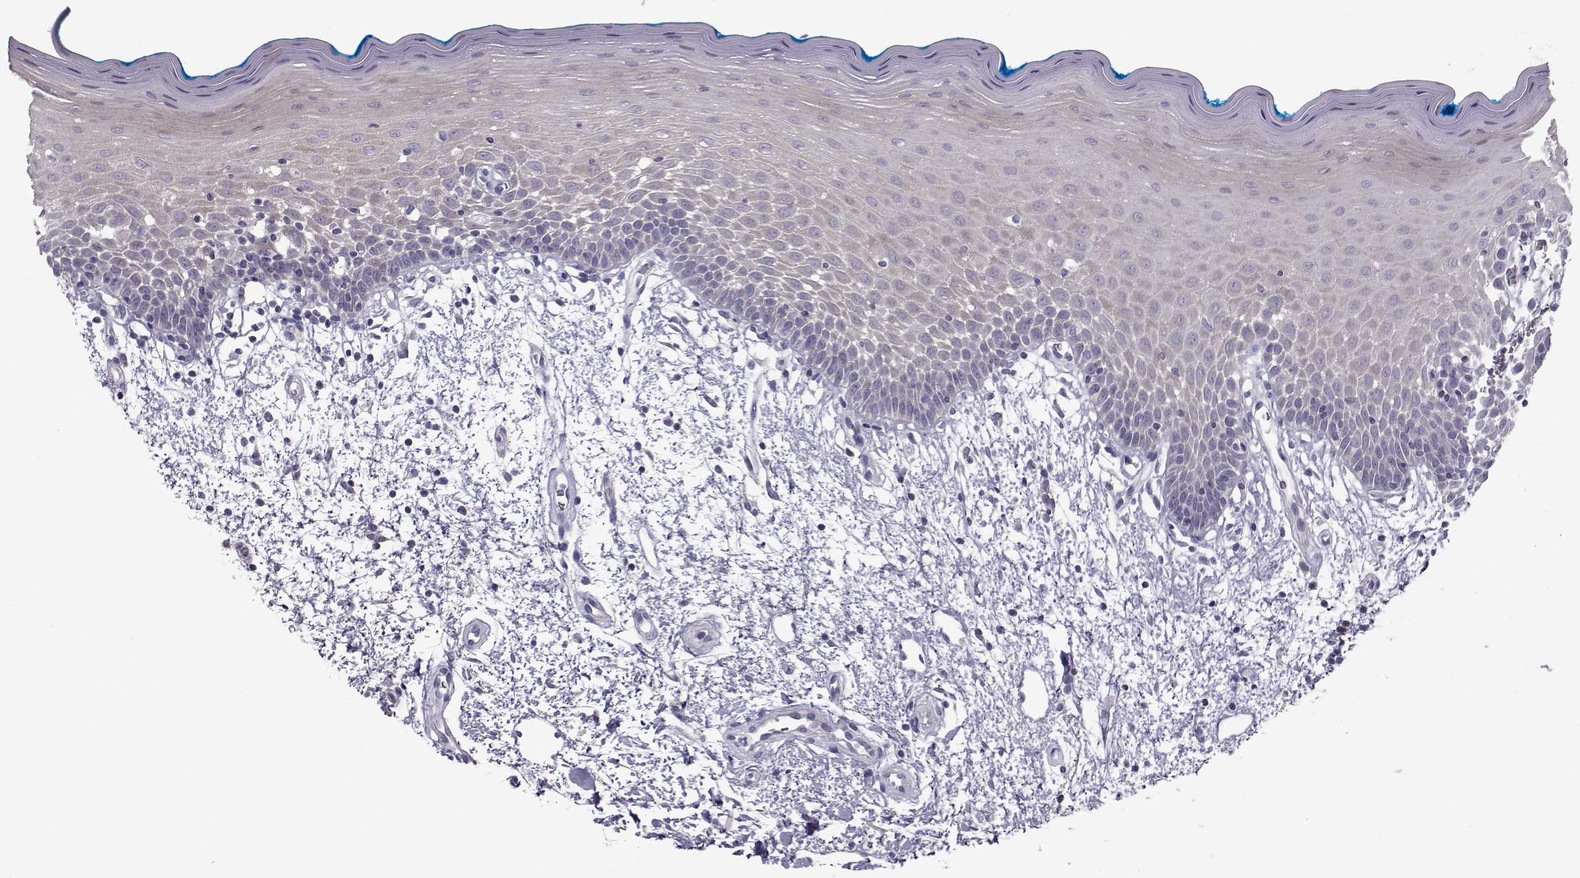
{"staining": {"intensity": "weak", "quantity": "<25%", "location": "cytoplasmic/membranous"}, "tissue": "oral mucosa", "cell_type": "Squamous epithelial cells", "image_type": "normal", "snomed": [{"axis": "morphology", "description": "Normal tissue, NOS"}, {"axis": "morphology", "description": "Squamous cell carcinoma, NOS"}, {"axis": "topography", "description": "Oral tissue"}, {"axis": "topography", "description": "Head-Neck"}], "caption": "This micrograph is of normal oral mucosa stained with IHC to label a protein in brown with the nuclei are counter-stained blue. There is no positivity in squamous epithelial cells.", "gene": "GARIN3", "patient": {"sex": "female", "age": 75}}